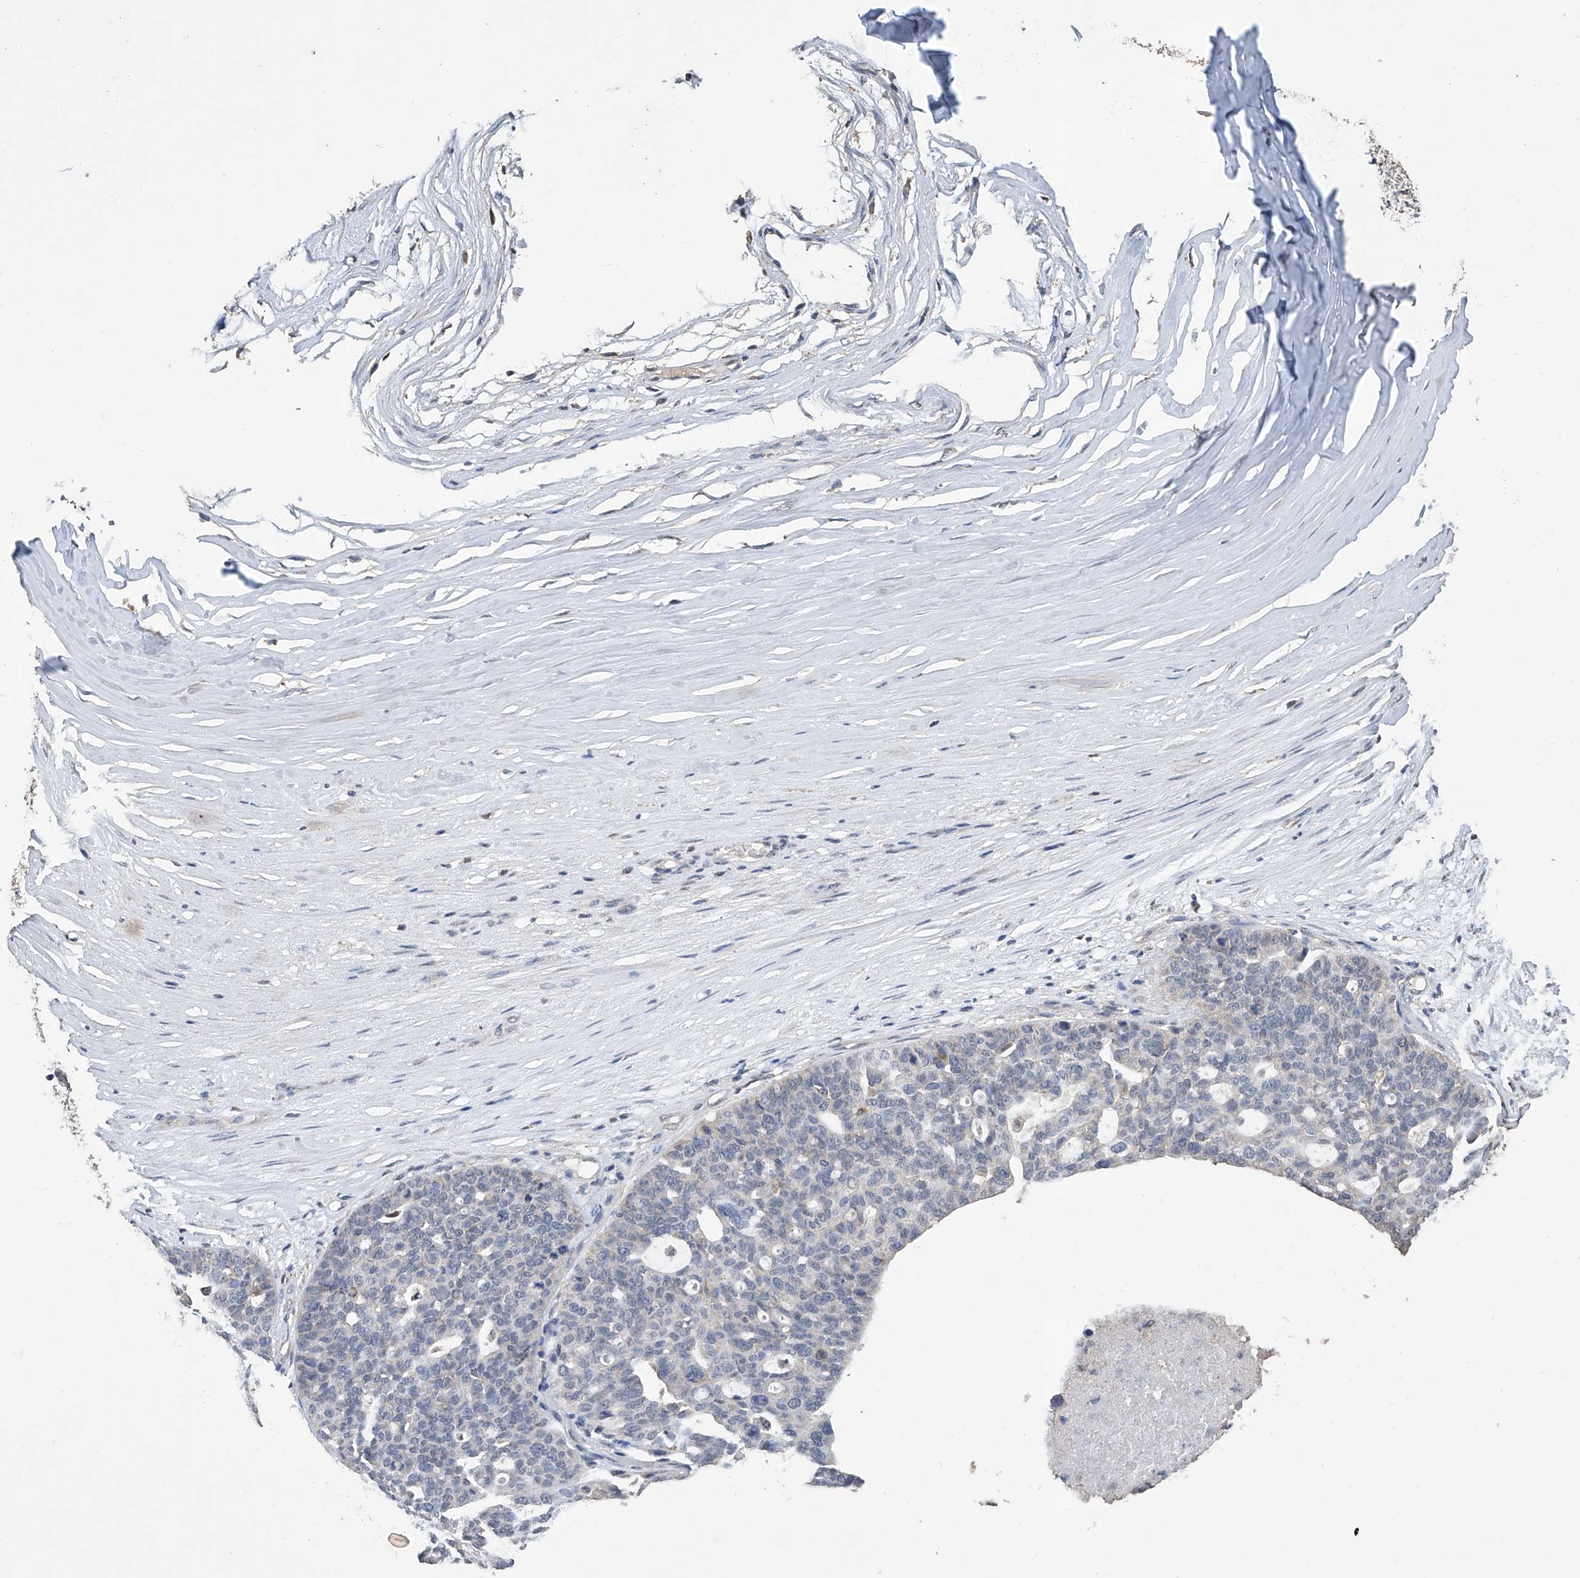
{"staining": {"intensity": "negative", "quantity": "none", "location": "none"}, "tissue": "ovarian cancer", "cell_type": "Tumor cells", "image_type": "cancer", "snomed": [{"axis": "morphology", "description": "Cystadenocarcinoma, serous, NOS"}, {"axis": "topography", "description": "Ovary"}], "caption": "Serous cystadenocarcinoma (ovarian) was stained to show a protein in brown. There is no significant expression in tumor cells.", "gene": "GPT", "patient": {"sex": "female", "age": 59}}